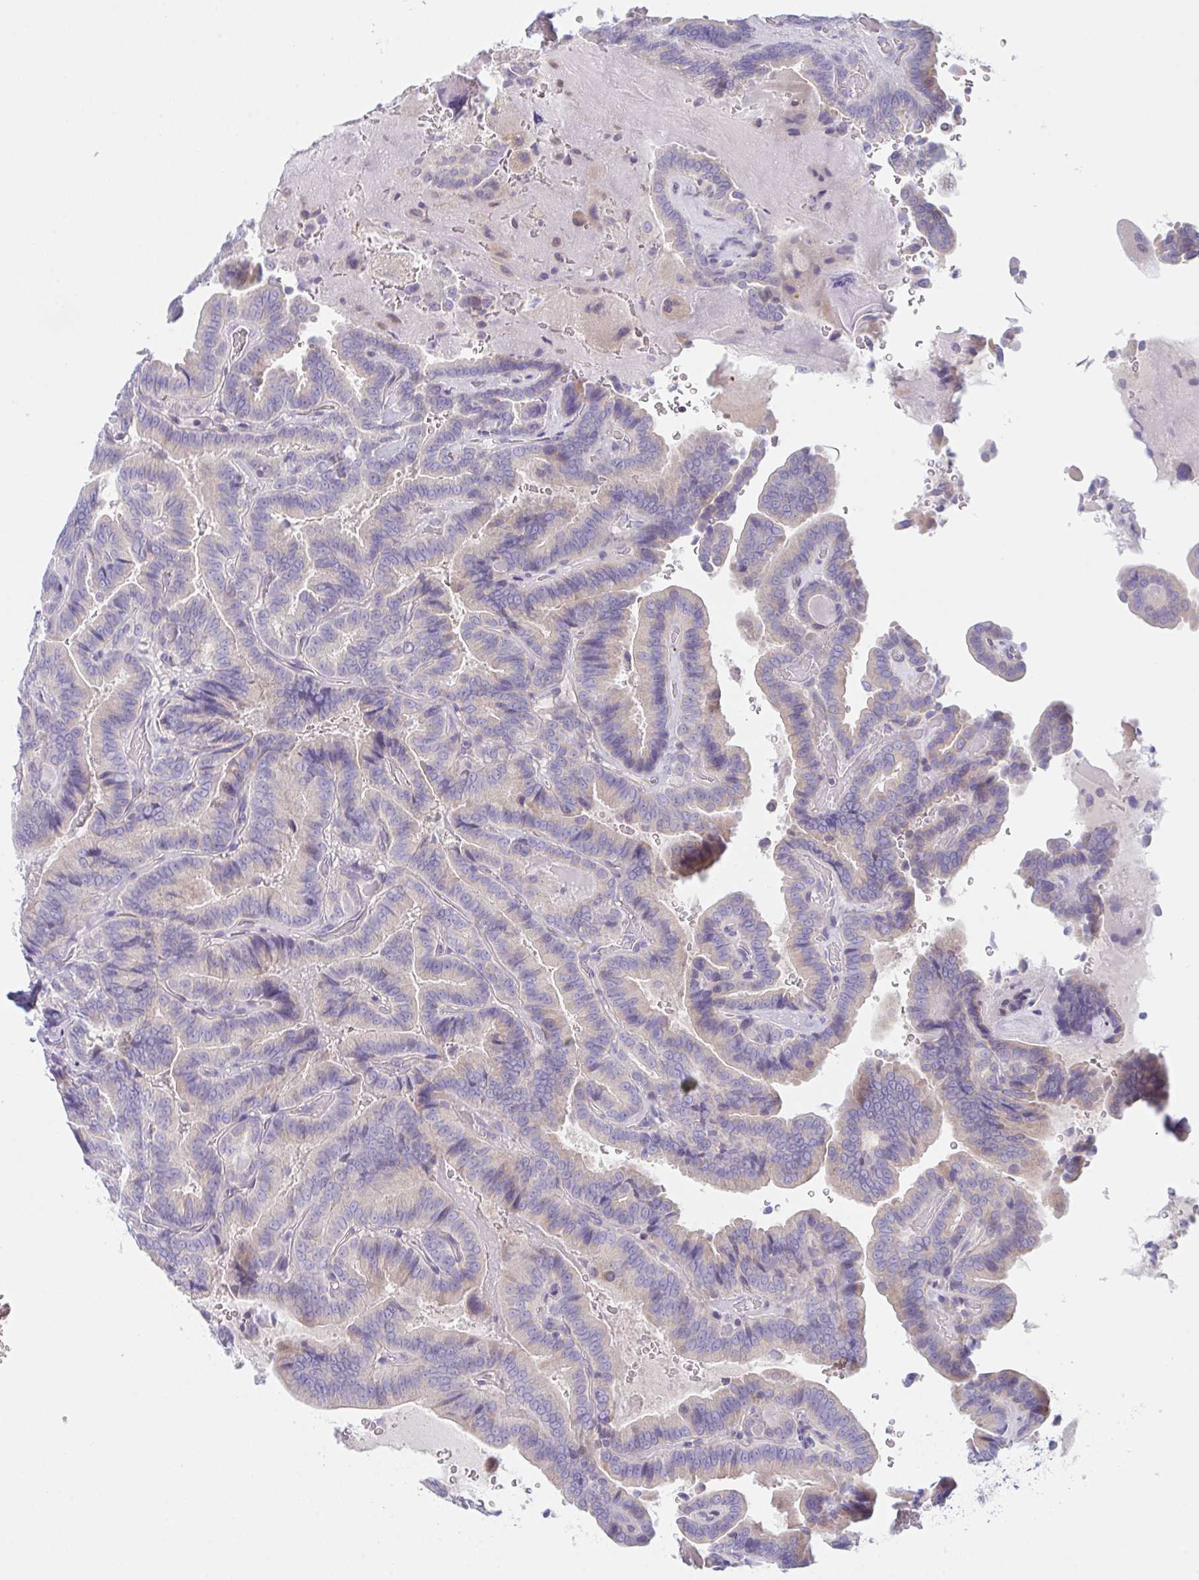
{"staining": {"intensity": "negative", "quantity": "none", "location": "none"}, "tissue": "thyroid cancer", "cell_type": "Tumor cells", "image_type": "cancer", "snomed": [{"axis": "morphology", "description": "Papillary adenocarcinoma, NOS"}, {"axis": "topography", "description": "Thyroid gland"}], "caption": "IHC histopathology image of neoplastic tissue: human thyroid cancer (papillary adenocarcinoma) stained with DAB displays no significant protein positivity in tumor cells.", "gene": "NAA30", "patient": {"sex": "male", "age": 61}}